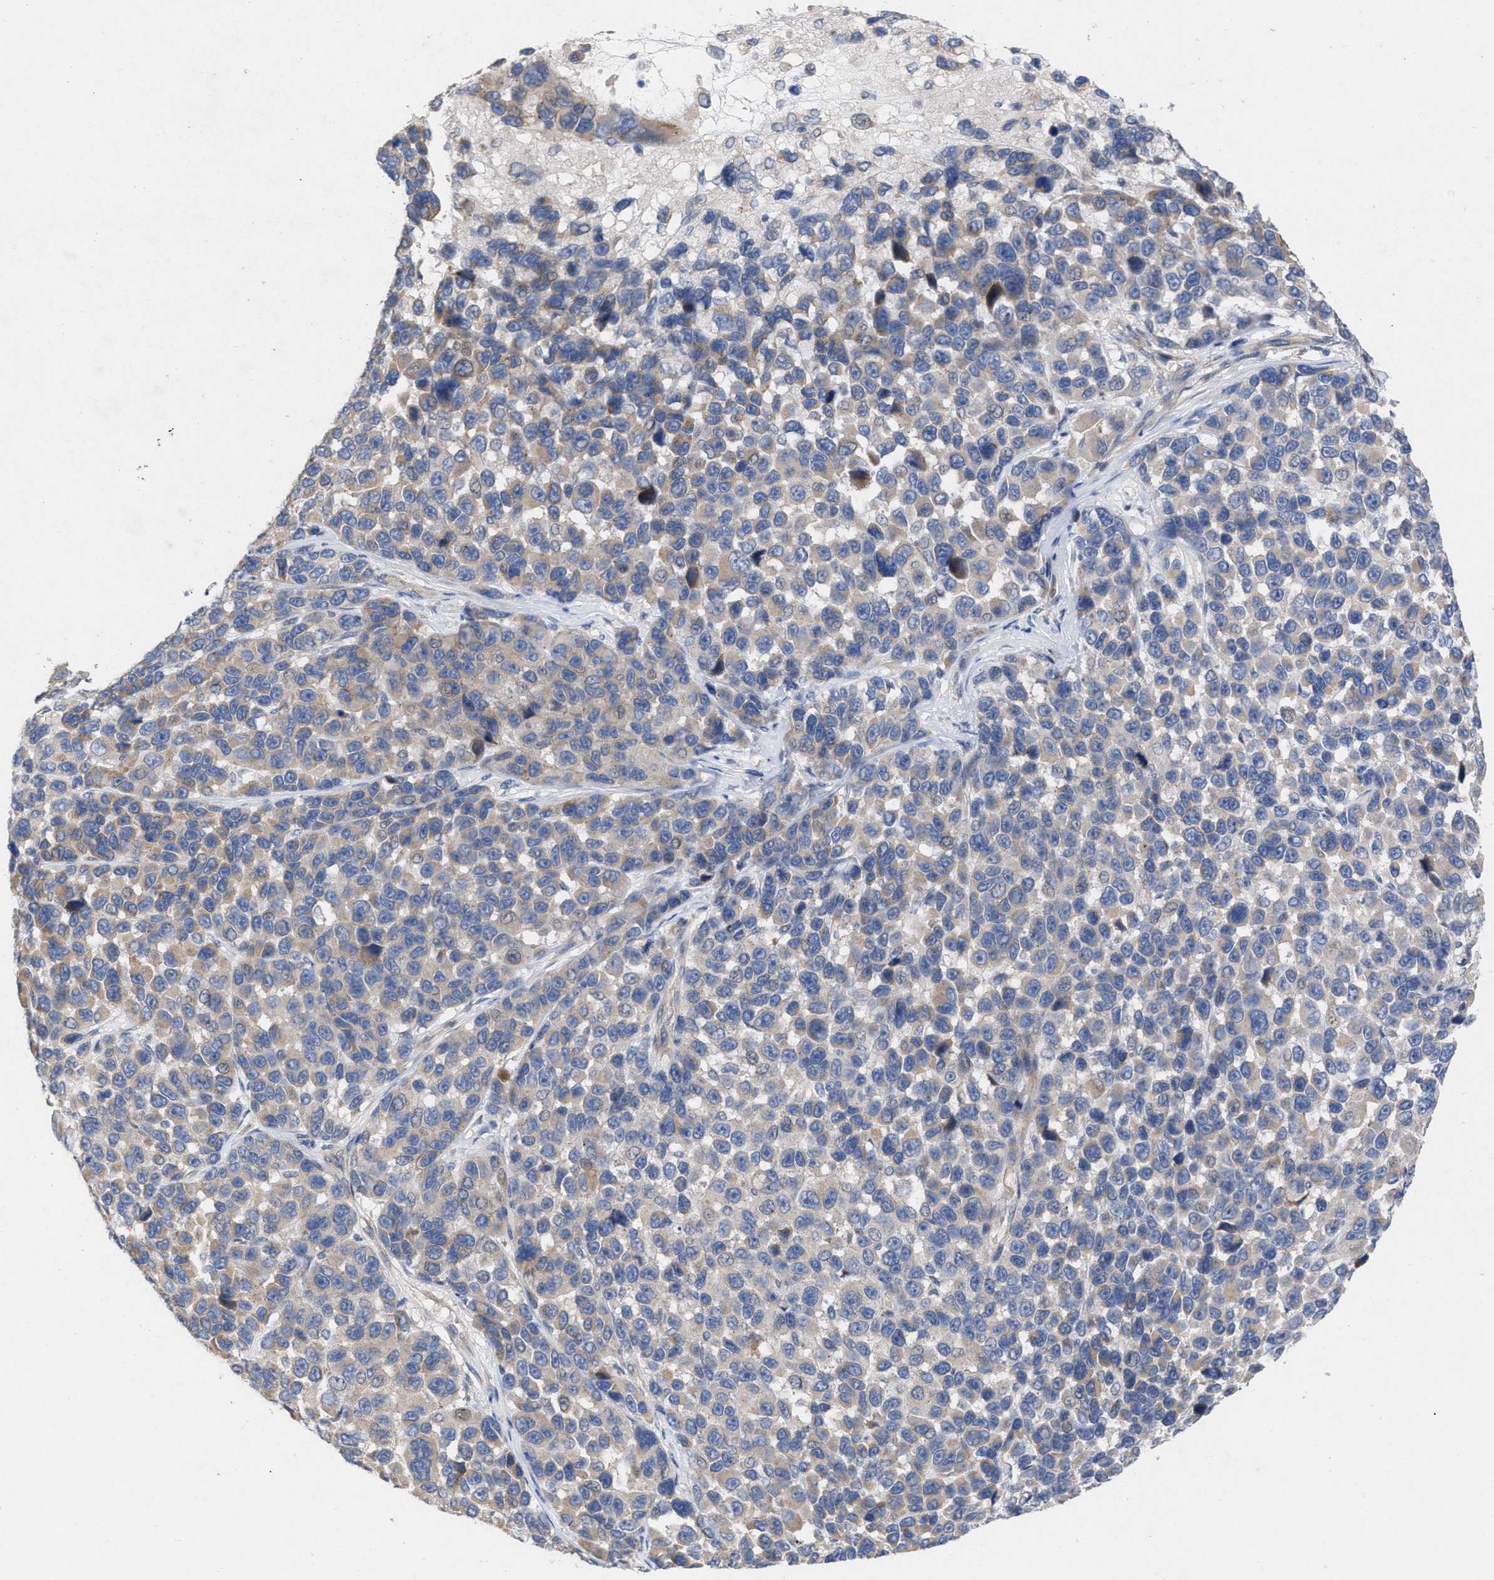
{"staining": {"intensity": "weak", "quantity": "25%-75%", "location": "cytoplasmic/membranous"}, "tissue": "melanoma", "cell_type": "Tumor cells", "image_type": "cancer", "snomed": [{"axis": "morphology", "description": "Malignant melanoma, NOS"}, {"axis": "topography", "description": "Skin"}], "caption": "Tumor cells demonstrate low levels of weak cytoplasmic/membranous staining in about 25%-75% of cells in human melanoma.", "gene": "VIP", "patient": {"sex": "male", "age": 53}}